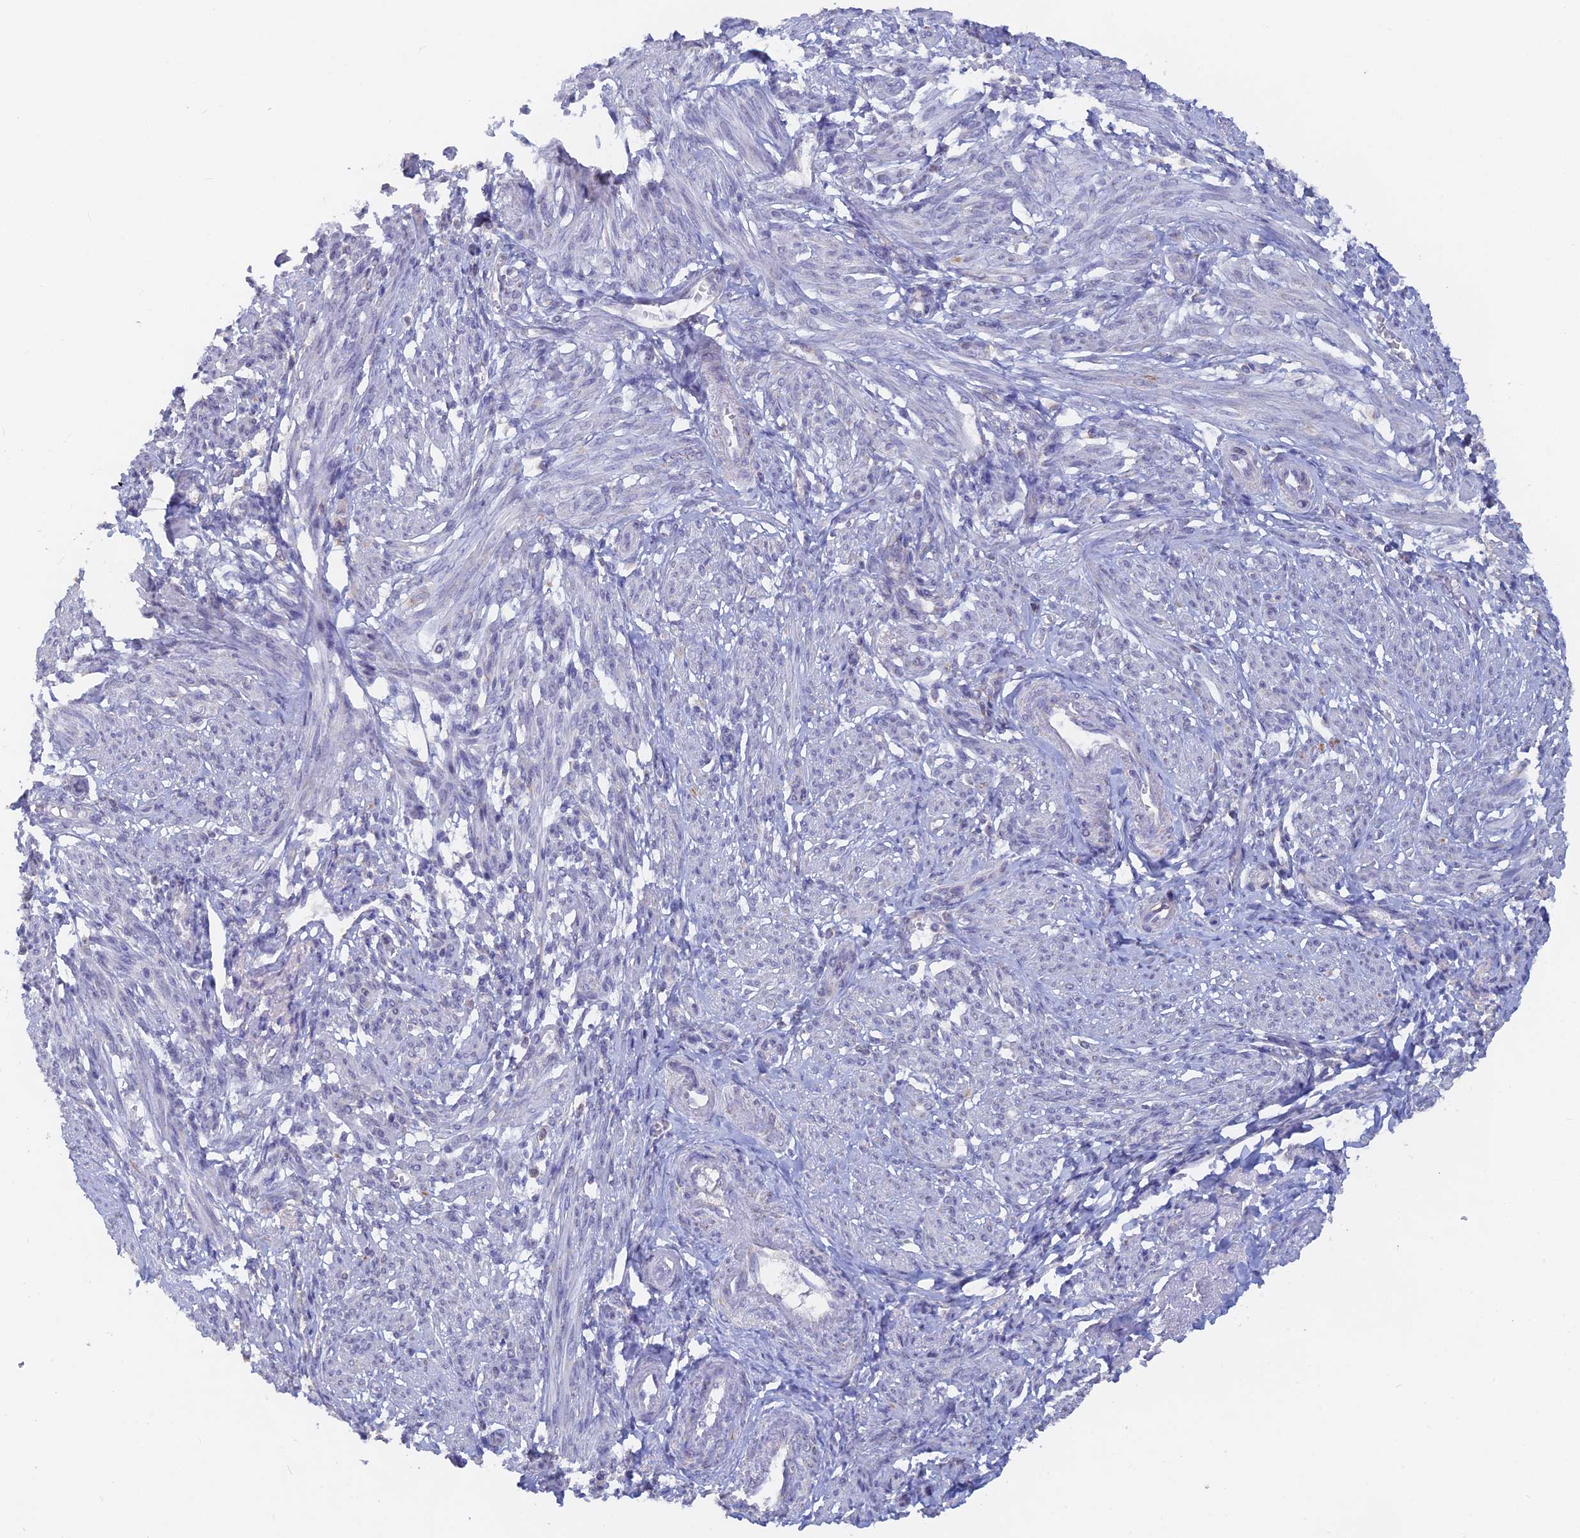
{"staining": {"intensity": "negative", "quantity": "none", "location": "none"}, "tissue": "smooth muscle", "cell_type": "Smooth muscle cells", "image_type": "normal", "snomed": [{"axis": "morphology", "description": "Normal tissue, NOS"}, {"axis": "topography", "description": "Smooth muscle"}], "caption": "An immunohistochemistry (IHC) histopathology image of normal smooth muscle is shown. There is no staining in smooth muscle cells of smooth muscle.", "gene": "LRIF1", "patient": {"sex": "female", "age": 39}}